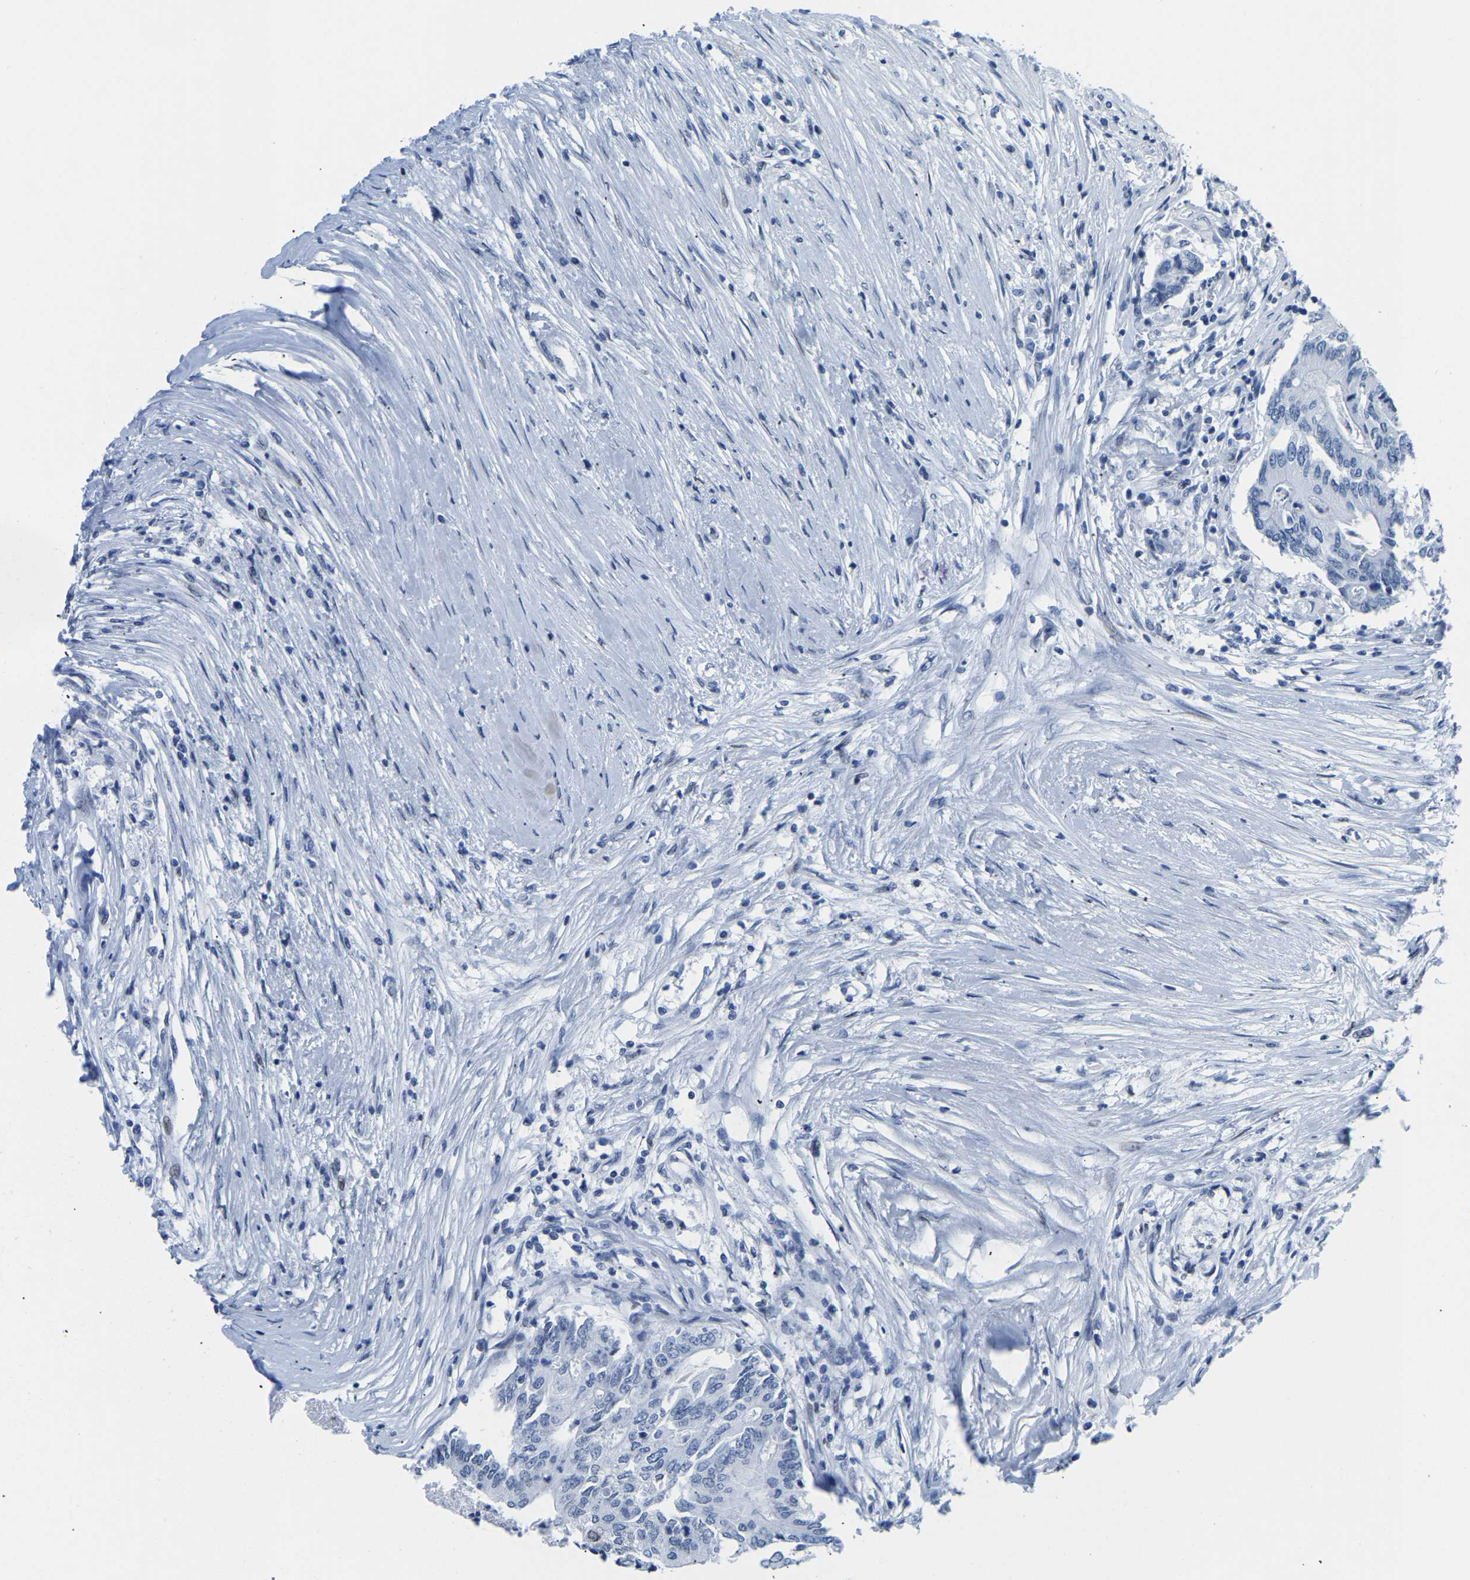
{"staining": {"intensity": "negative", "quantity": "none", "location": "none"}, "tissue": "colorectal cancer", "cell_type": "Tumor cells", "image_type": "cancer", "snomed": [{"axis": "morphology", "description": "Adenocarcinoma, NOS"}, {"axis": "topography", "description": "Rectum"}], "caption": "Protein analysis of colorectal cancer (adenocarcinoma) exhibits no significant expression in tumor cells.", "gene": "UPK3A", "patient": {"sex": "male", "age": 63}}